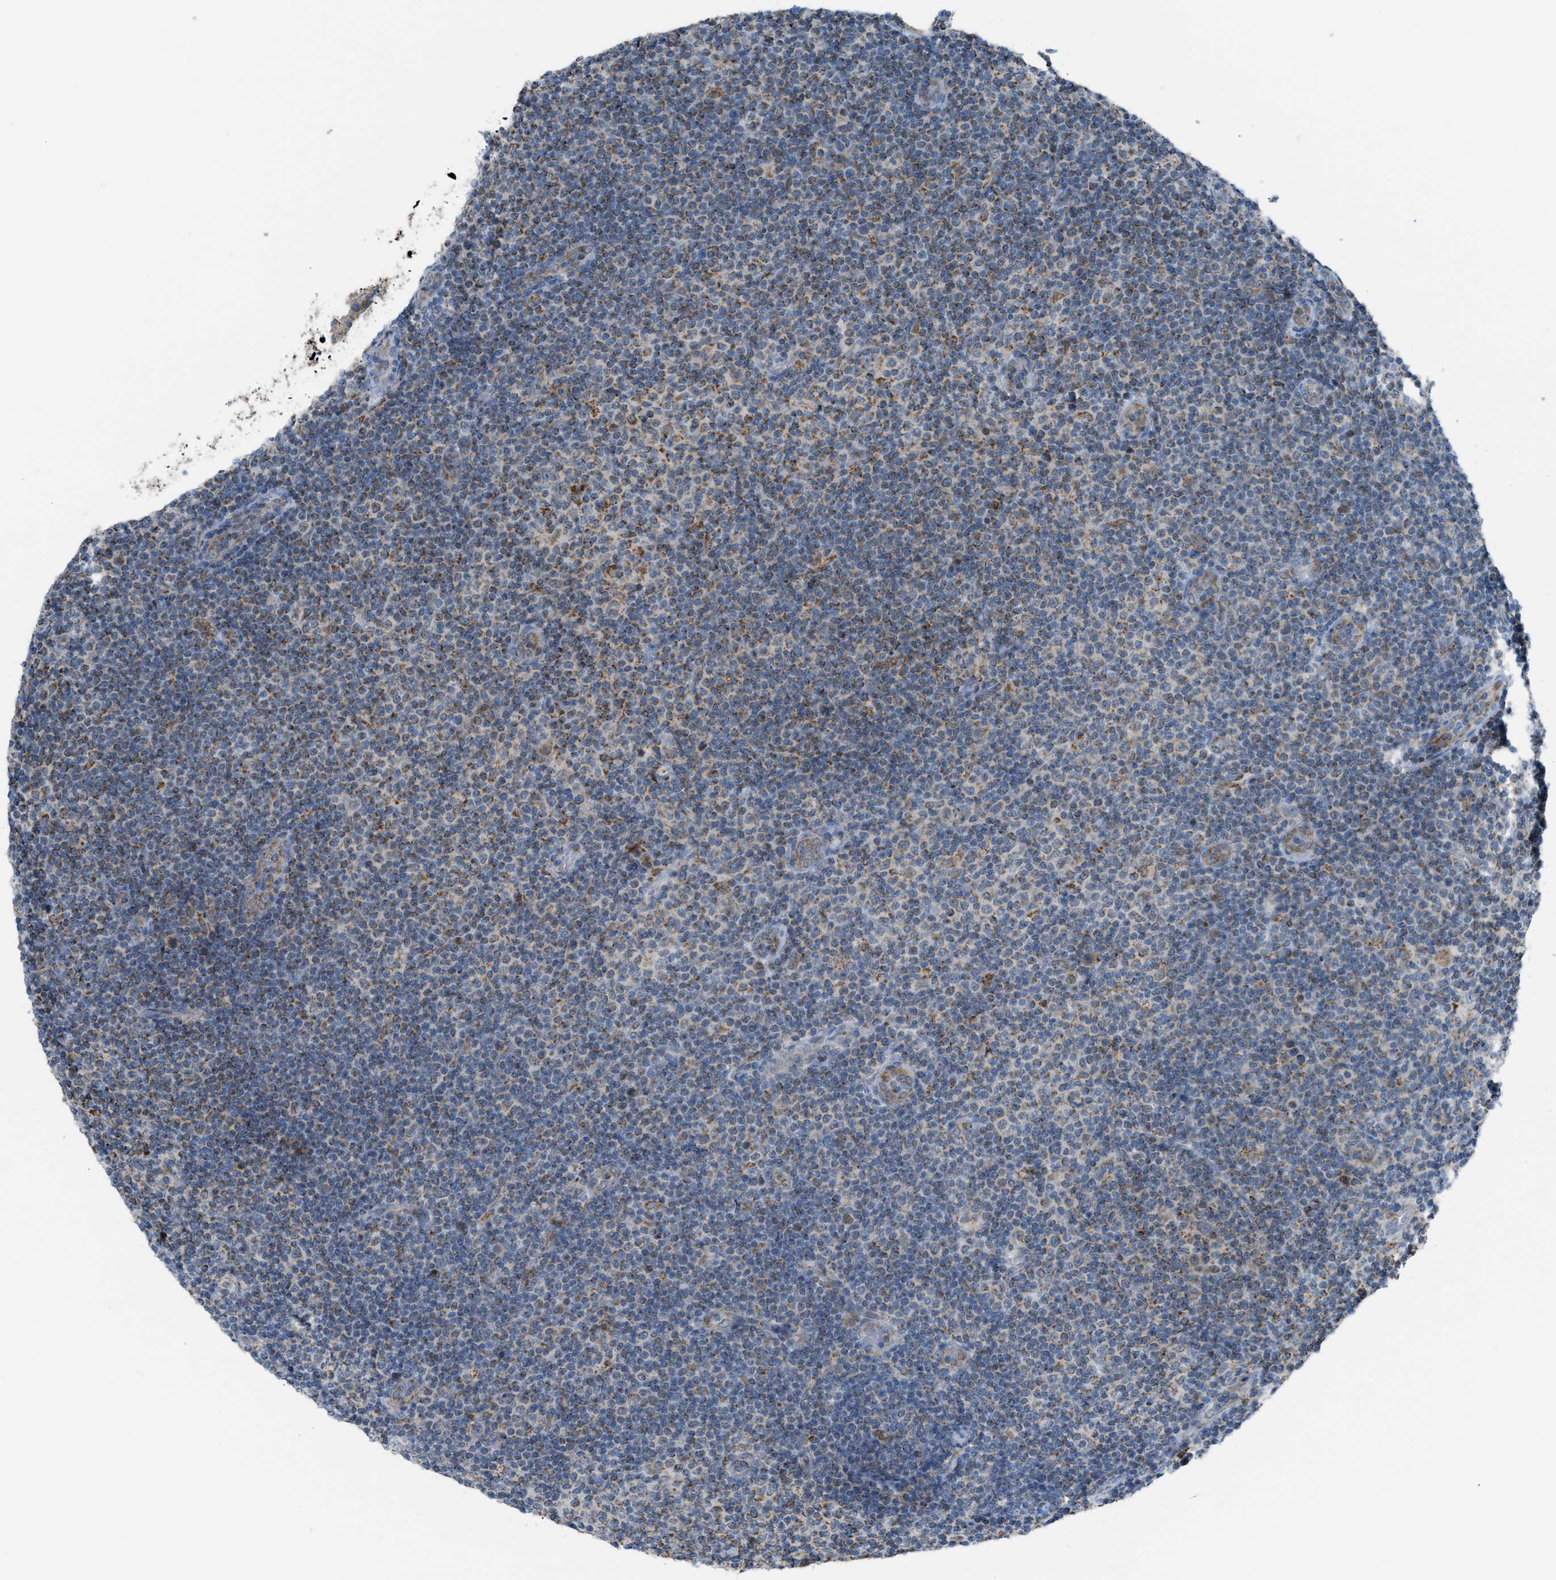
{"staining": {"intensity": "weak", "quantity": "25%-75%", "location": "cytoplasmic/membranous"}, "tissue": "lymphoma", "cell_type": "Tumor cells", "image_type": "cancer", "snomed": [{"axis": "morphology", "description": "Malignant lymphoma, non-Hodgkin's type, Low grade"}, {"axis": "topography", "description": "Lymph node"}], "caption": "Protein expression analysis of human malignant lymphoma, non-Hodgkin's type (low-grade) reveals weak cytoplasmic/membranous positivity in about 25%-75% of tumor cells.", "gene": "SRM", "patient": {"sex": "male", "age": 83}}